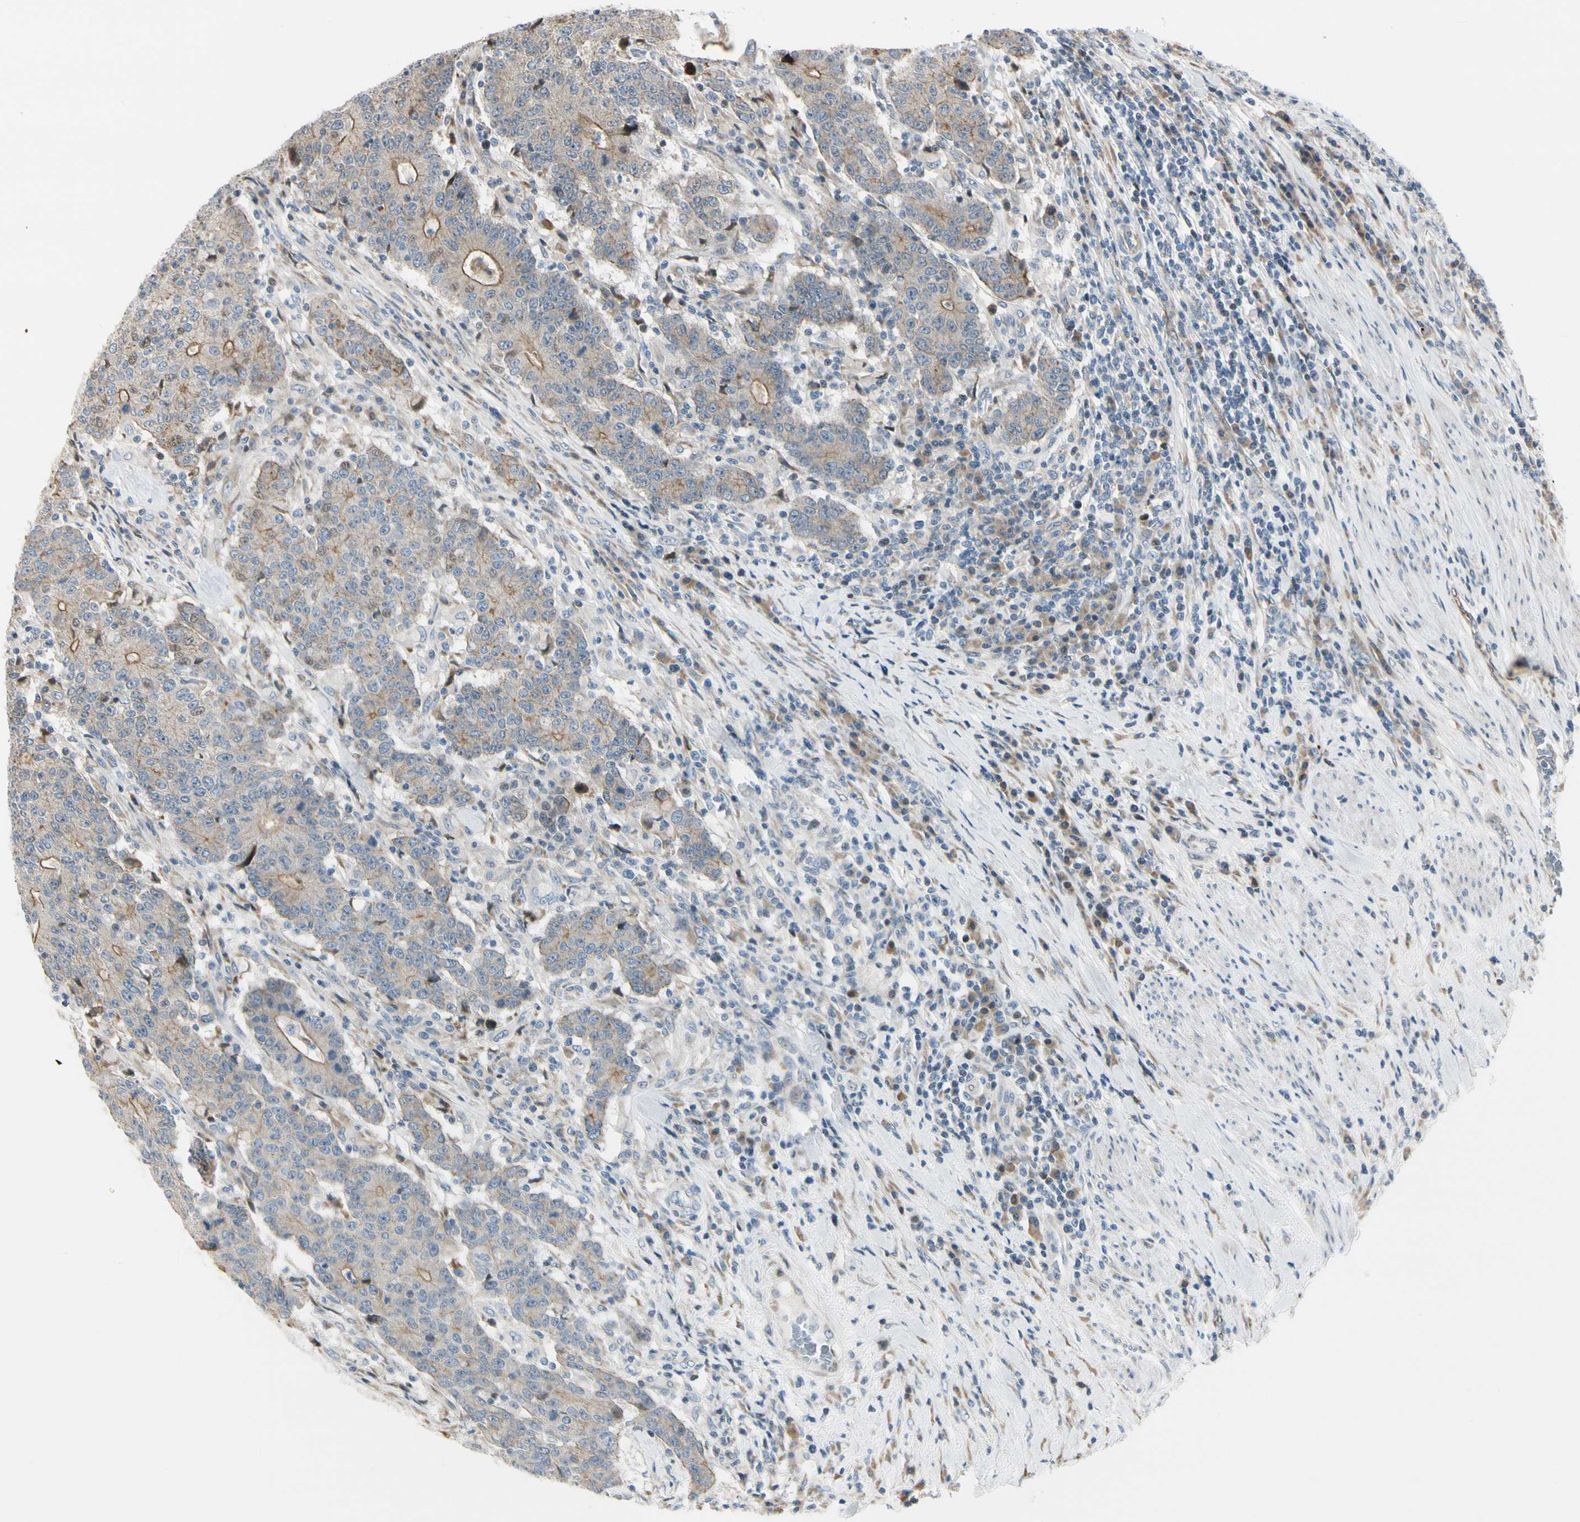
{"staining": {"intensity": "weak", "quantity": ">75%", "location": "cytoplasmic/membranous"}, "tissue": "colorectal cancer", "cell_type": "Tumor cells", "image_type": "cancer", "snomed": [{"axis": "morphology", "description": "Normal tissue, NOS"}, {"axis": "morphology", "description": "Adenocarcinoma, NOS"}, {"axis": "topography", "description": "Colon"}], "caption": "Immunohistochemical staining of human adenocarcinoma (colorectal) shows low levels of weak cytoplasmic/membranous protein staining in about >75% of tumor cells.", "gene": "NPDC1", "patient": {"sex": "female", "age": 75}}